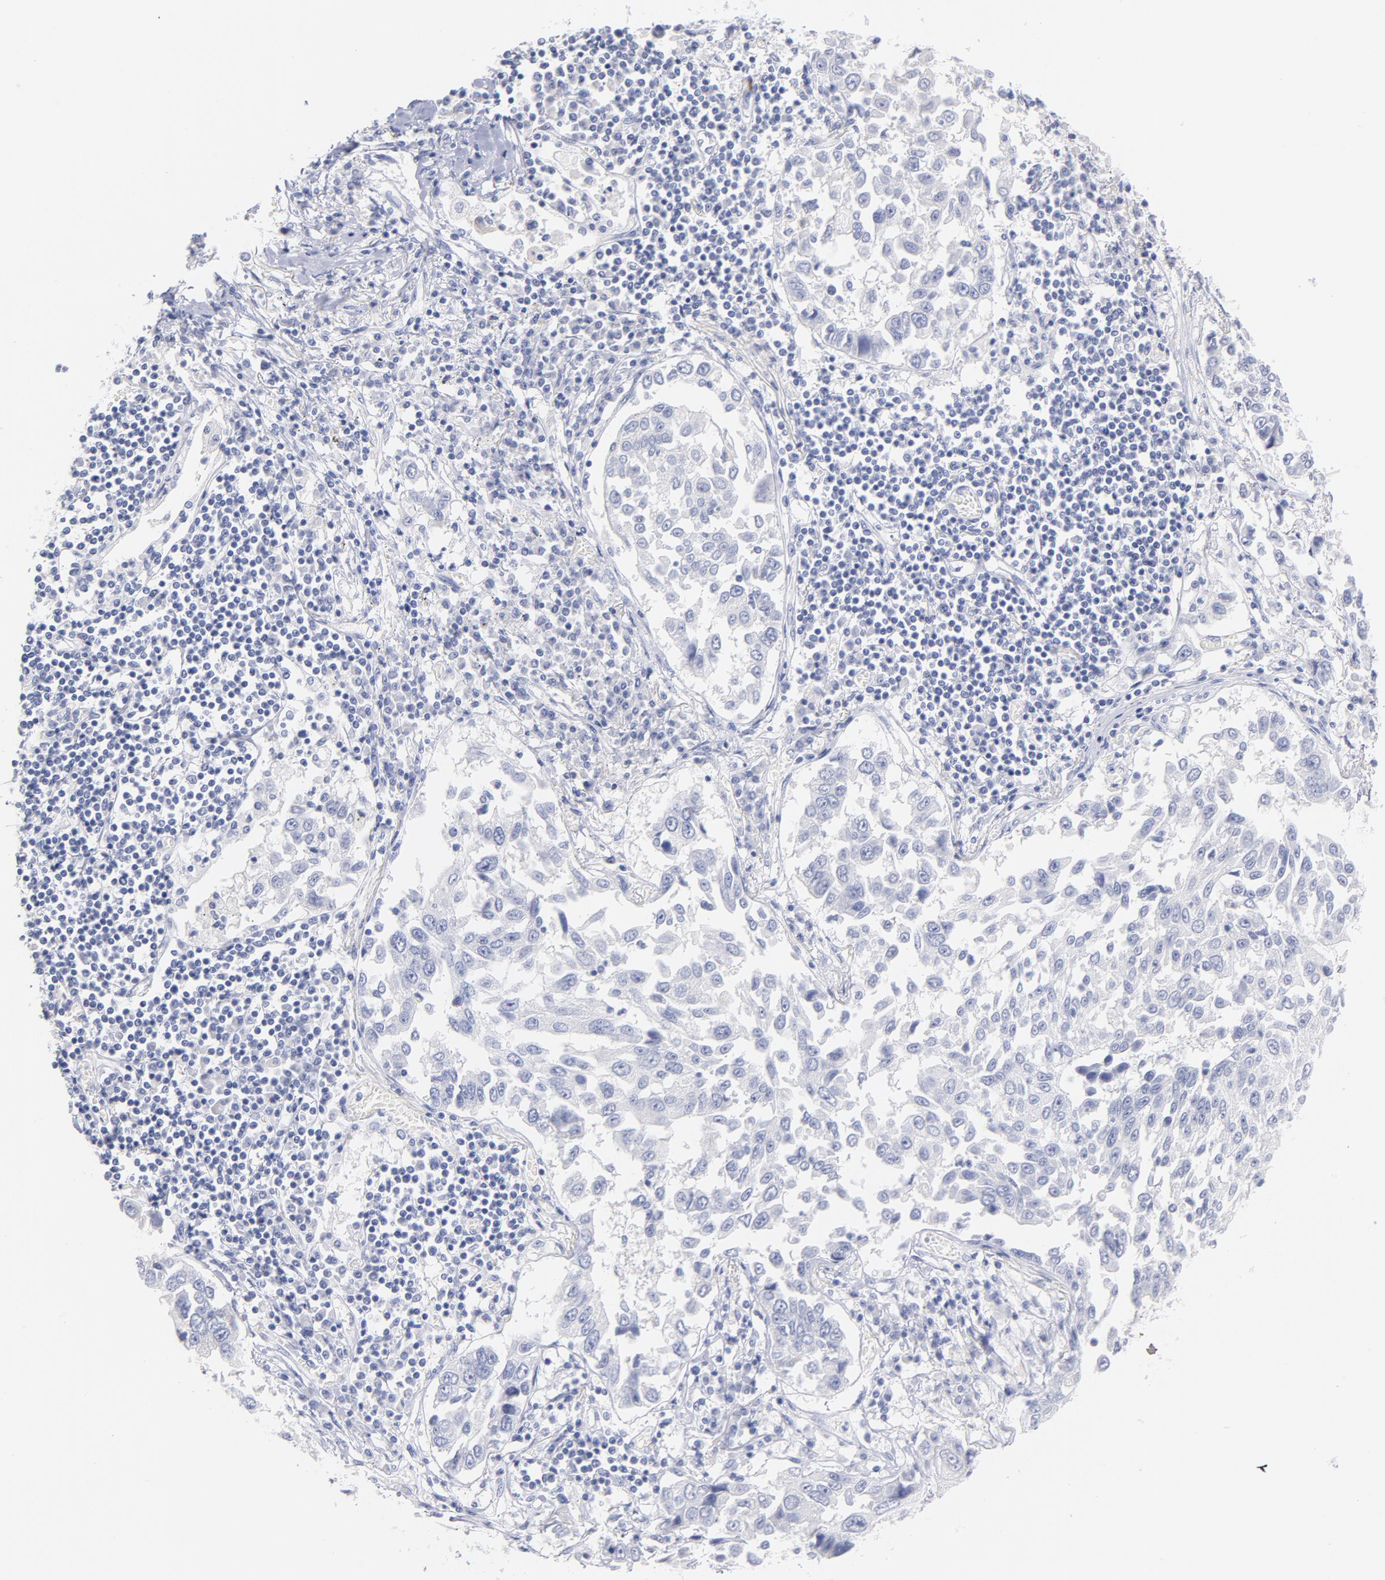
{"staining": {"intensity": "negative", "quantity": "none", "location": "none"}, "tissue": "lung cancer", "cell_type": "Tumor cells", "image_type": "cancer", "snomed": [{"axis": "morphology", "description": "Squamous cell carcinoma, NOS"}, {"axis": "topography", "description": "Lung"}], "caption": "This is an IHC histopathology image of lung cancer. There is no positivity in tumor cells.", "gene": "SCGN", "patient": {"sex": "male", "age": 71}}